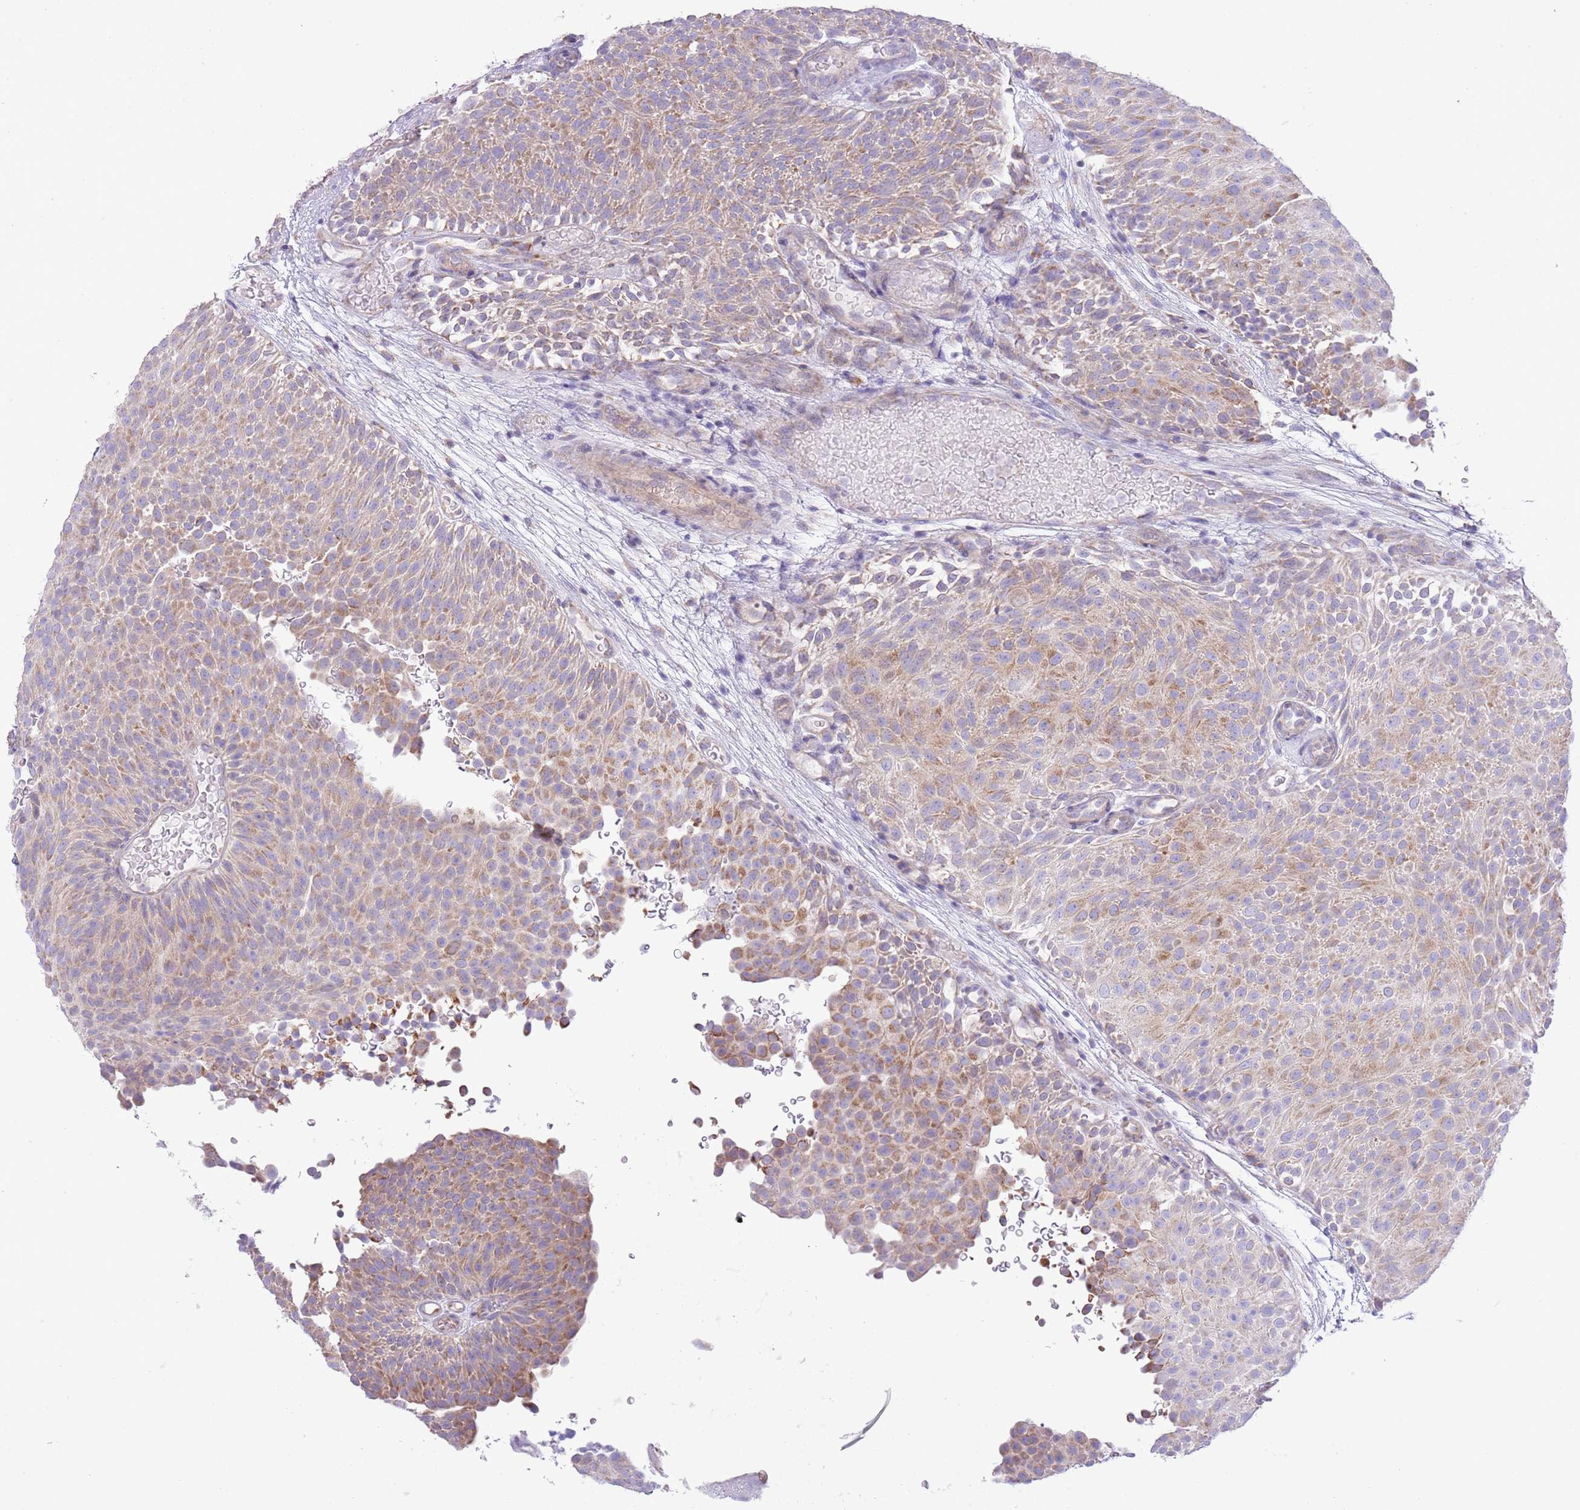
{"staining": {"intensity": "weak", "quantity": ">75%", "location": "cytoplasmic/membranous"}, "tissue": "urothelial cancer", "cell_type": "Tumor cells", "image_type": "cancer", "snomed": [{"axis": "morphology", "description": "Urothelial carcinoma, Low grade"}, {"axis": "topography", "description": "Urinary bladder"}], "caption": "Low-grade urothelial carcinoma was stained to show a protein in brown. There is low levels of weak cytoplasmic/membranous staining in about >75% of tumor cells.", "gene": "OAZ2", "patient": {"sex": "male", "age": 78}}